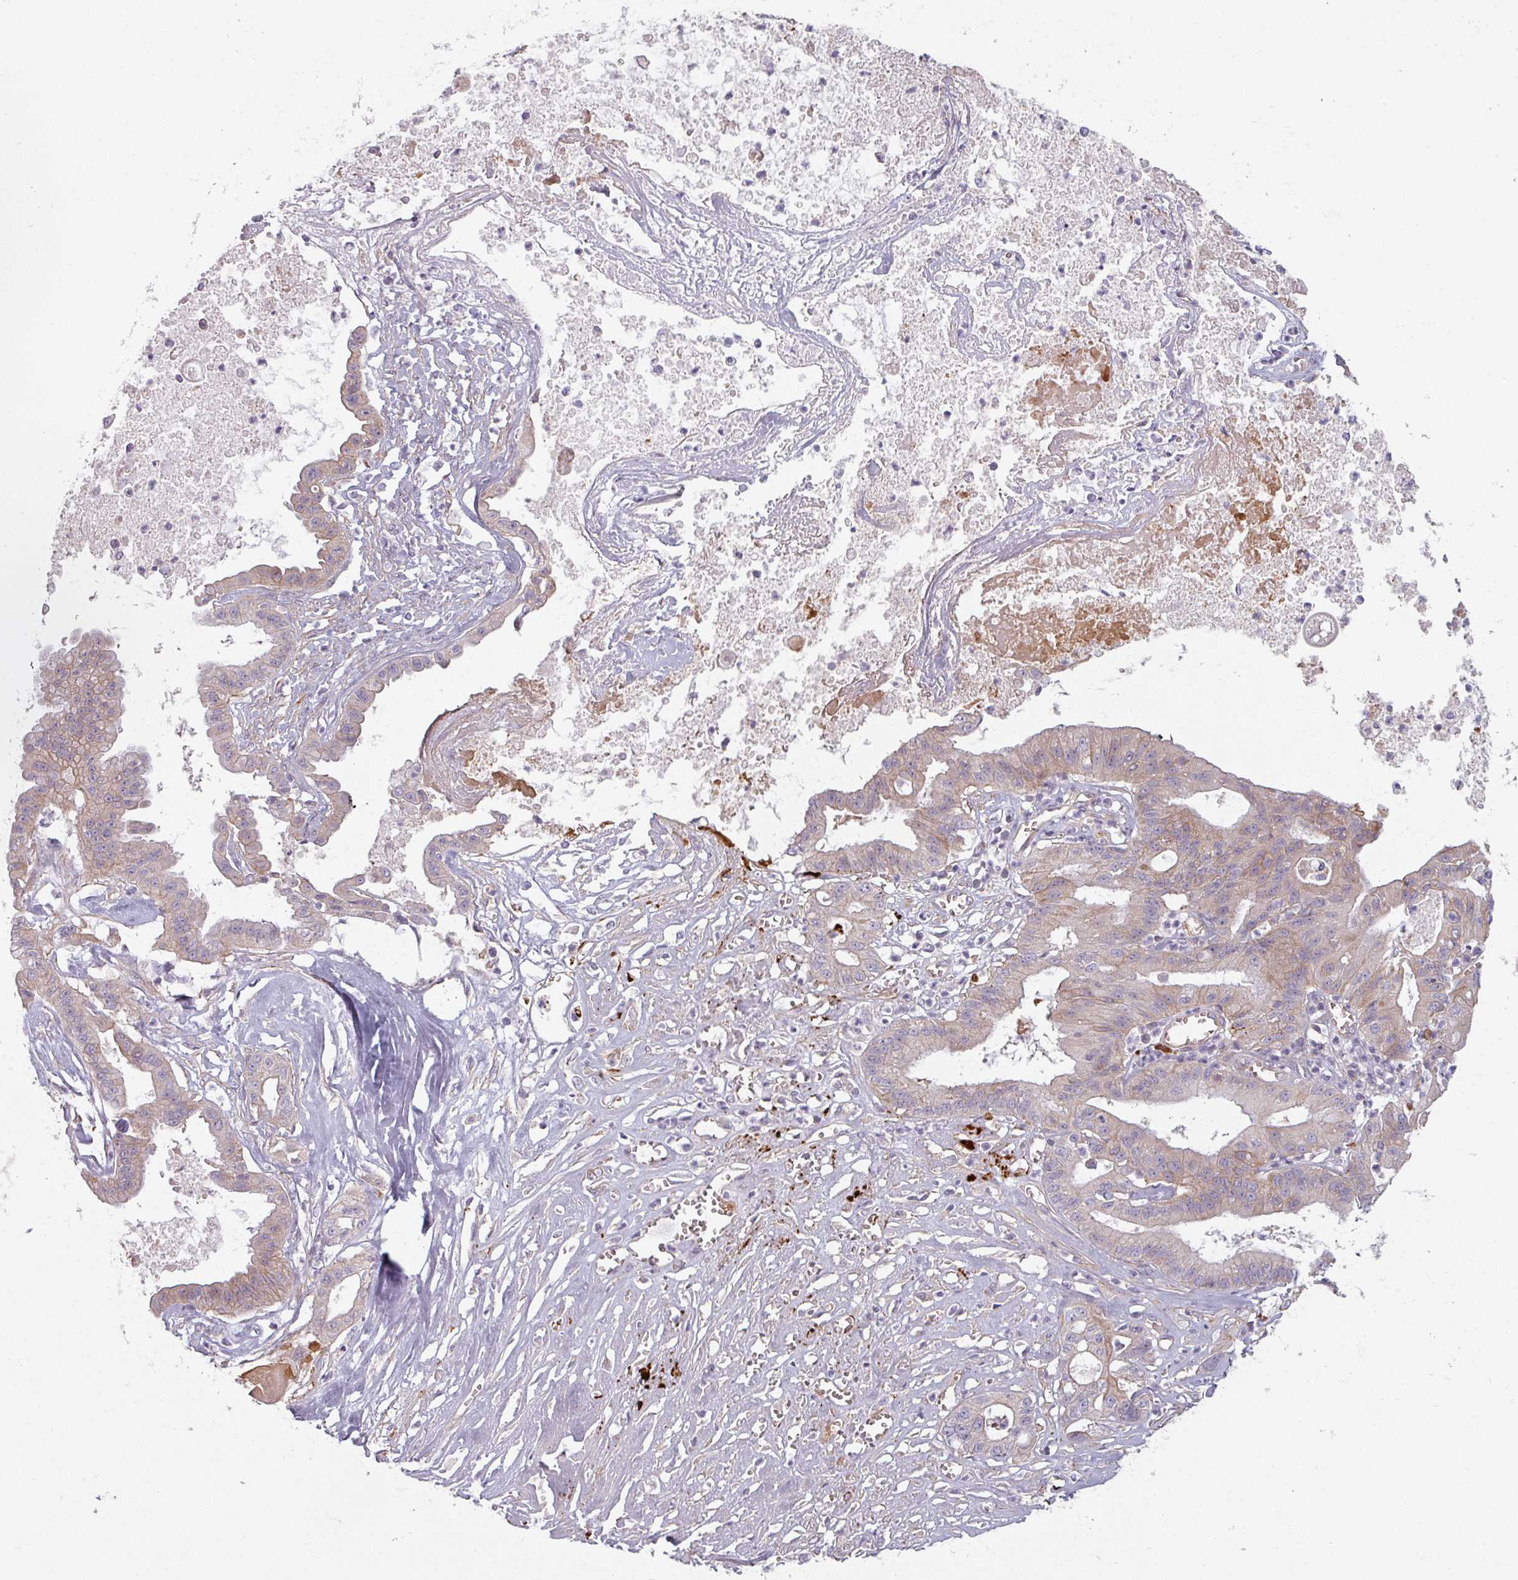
{"staining": {"intensity": "weak", "quantity": "25%-75%", "location": "cytoplasmic/membranous"}, "tissue": "ovarian cancer", "cell_type": "Tumor cells", "image_type": "cancer", "snomed": [{"axis": "morphology", "description": "Cystadenocarcinoma, mucinous, NOS"}, {"axis": "topography", "description": "Ovary"}], "caption": "A brown stain labels weak cytoplasmic/membranous expression of a protein in mucinous cystadenocarcinoma (ovarian) tumor cells.", "gene": "C4BPB", "patient": {"sex": "female", "age": 70}}